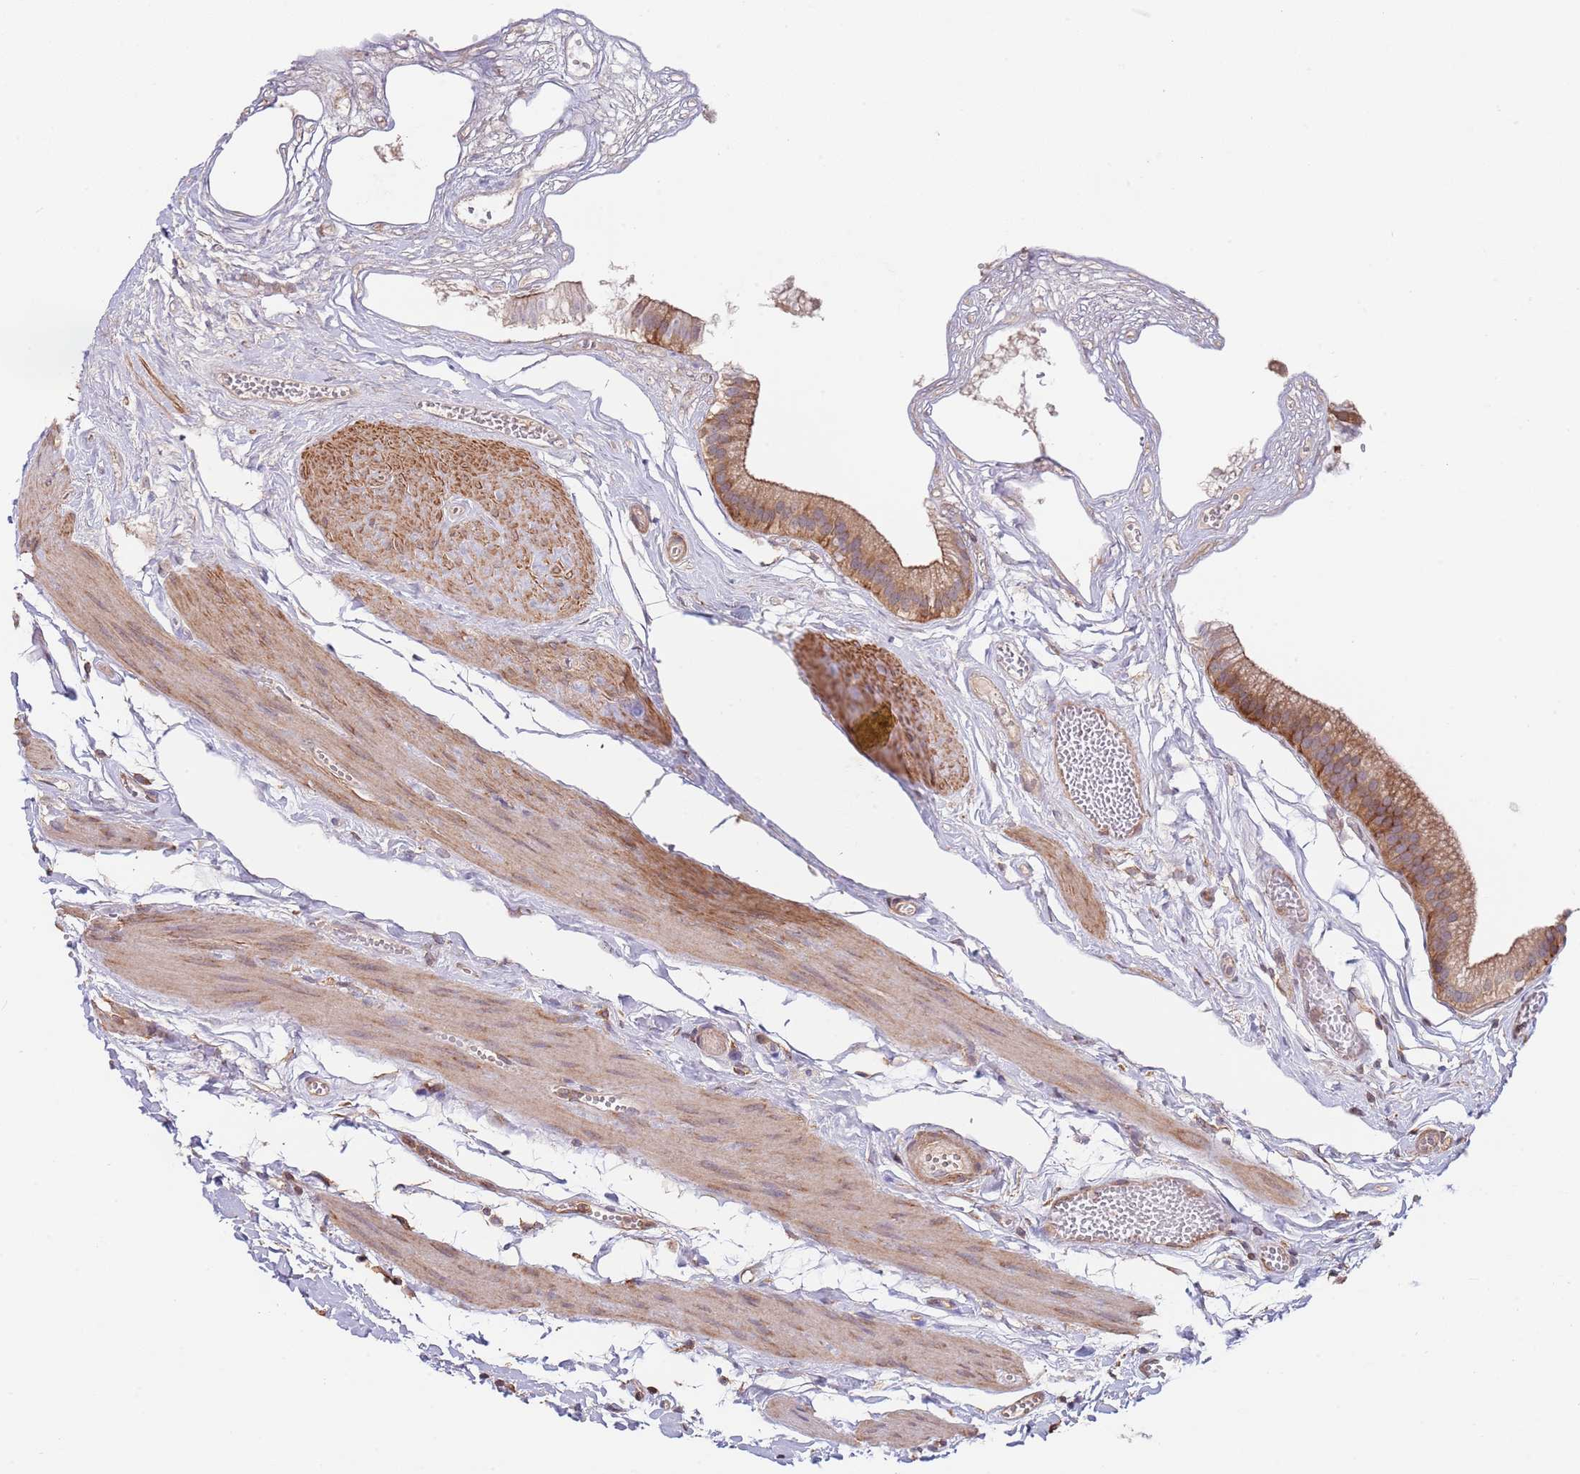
{"staining": {"intensity": "moderate", "quantity": ">75%", "location": "cytoplasmic/membranous"}, "tissue": "gallbladder", "cell_type": "Glandular cells", "image_type": "normal", "snomed": [{"axis": "morphology", "description": "Normal tissue, NOS"}, {"axis": "topography", "description": "Gallbladder"}], "caption": "Benign gallbladder reveals moderate cytoplasmic/membranous expression in approximately >75% of glandular cells.", "gene": "RNF19B", "patient": {"sex": "female", "age": 54}}